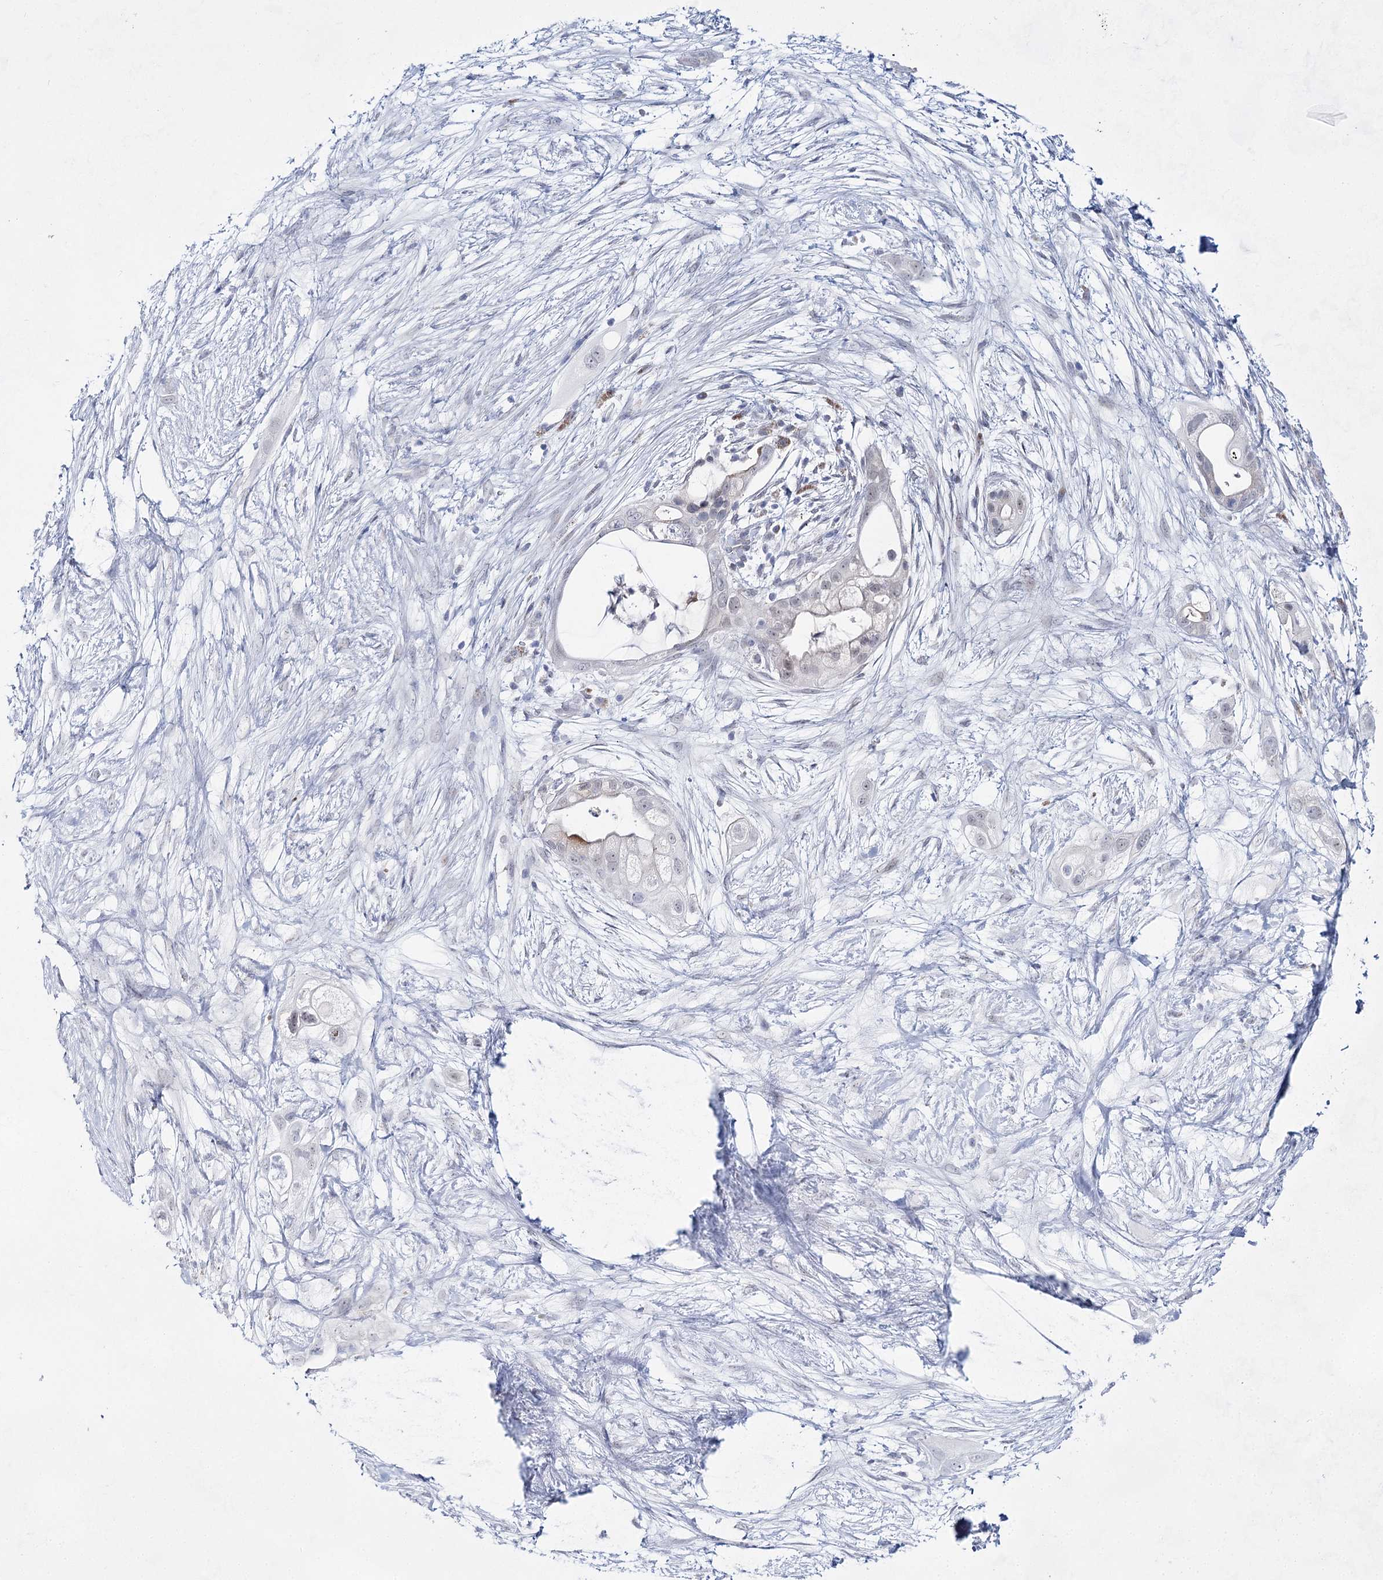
{"staining": {"intensity": "weak", "quantity": "<25%", "location": "cytoplasmic/membranous"}, "tissue": "pancreatic cancer", "cell_type": "Tumor cells", "image_type": "cancer", "snomed": [{"axis": "morphology", "description": "Adenocarcinoma, NOS"}, {"axis": "topography", "description": "Pancreas"}], "caption": "This image is of pancreatic cancer (adenocarcinoma) stained with IHC to label a protein in brown with the nuclei are counter-stained blue. There is no staining in tumor cells.", "gene": "BPHL", "patient": {"sex": "male", "age": 53}}